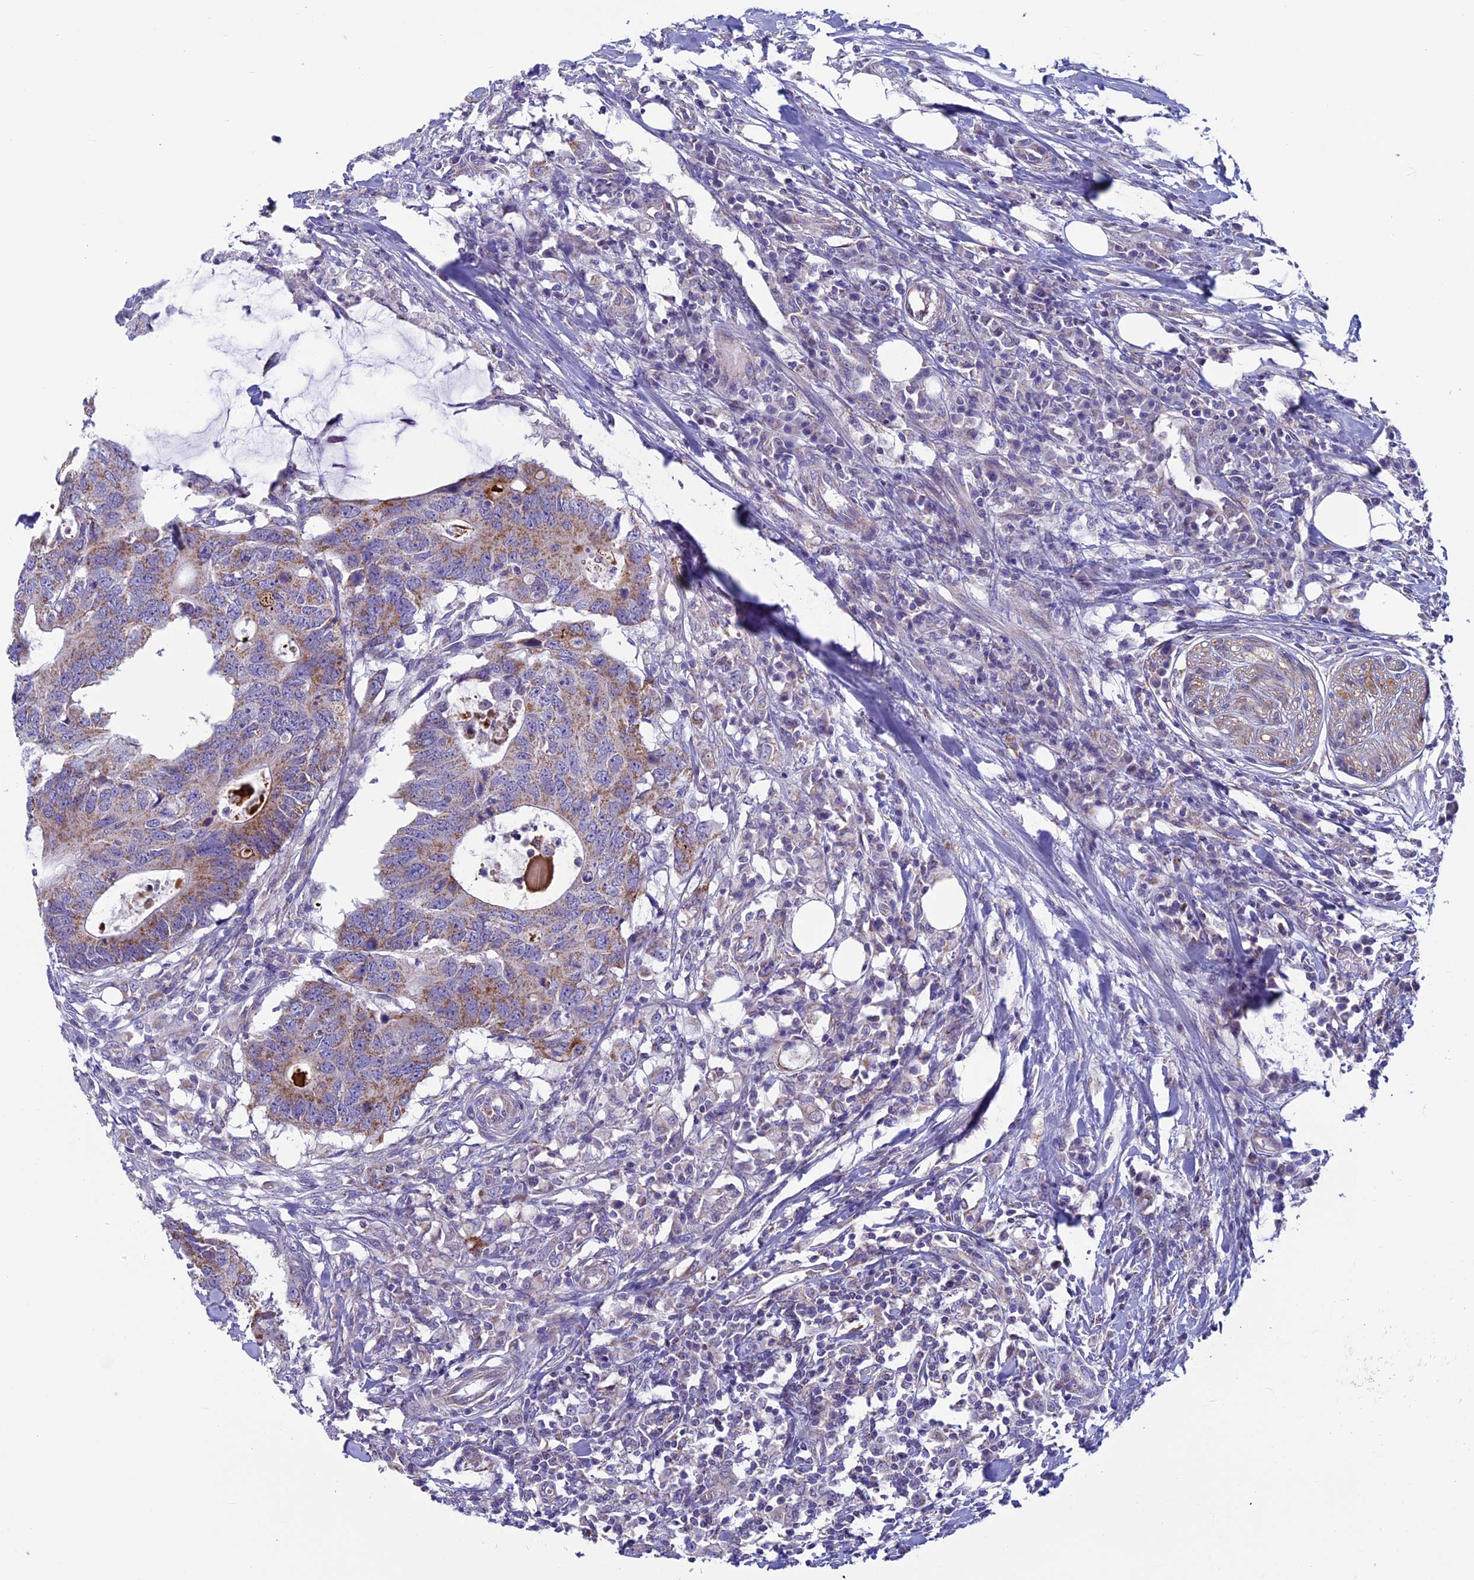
{"staining": {"intensity": "moderate", "quantity": ">75%", "location": "cytoplasmic/membranous"}, "tissue": "colorectal cancer", "cell_type": "Tumor cells", "image_type": "cancer", "snomed": [{"axis": "morphology", "description": "Adenocarcinoma, NOS"}, {"axis": "topography", "description": "Colon"}], "caption": "The image exhibits immunohistochemical staining of colorectal cancer (adenocarcinoma). There is moderate cytoplasmic/membranous expression is present in about >75% of tumor cells. Immunohistochemistry (ihc) stains the protein of interest in brown and the nuclei are stained blue.", "gene": "MFSD12", "patient": {"sex": "male", "age": 71}}